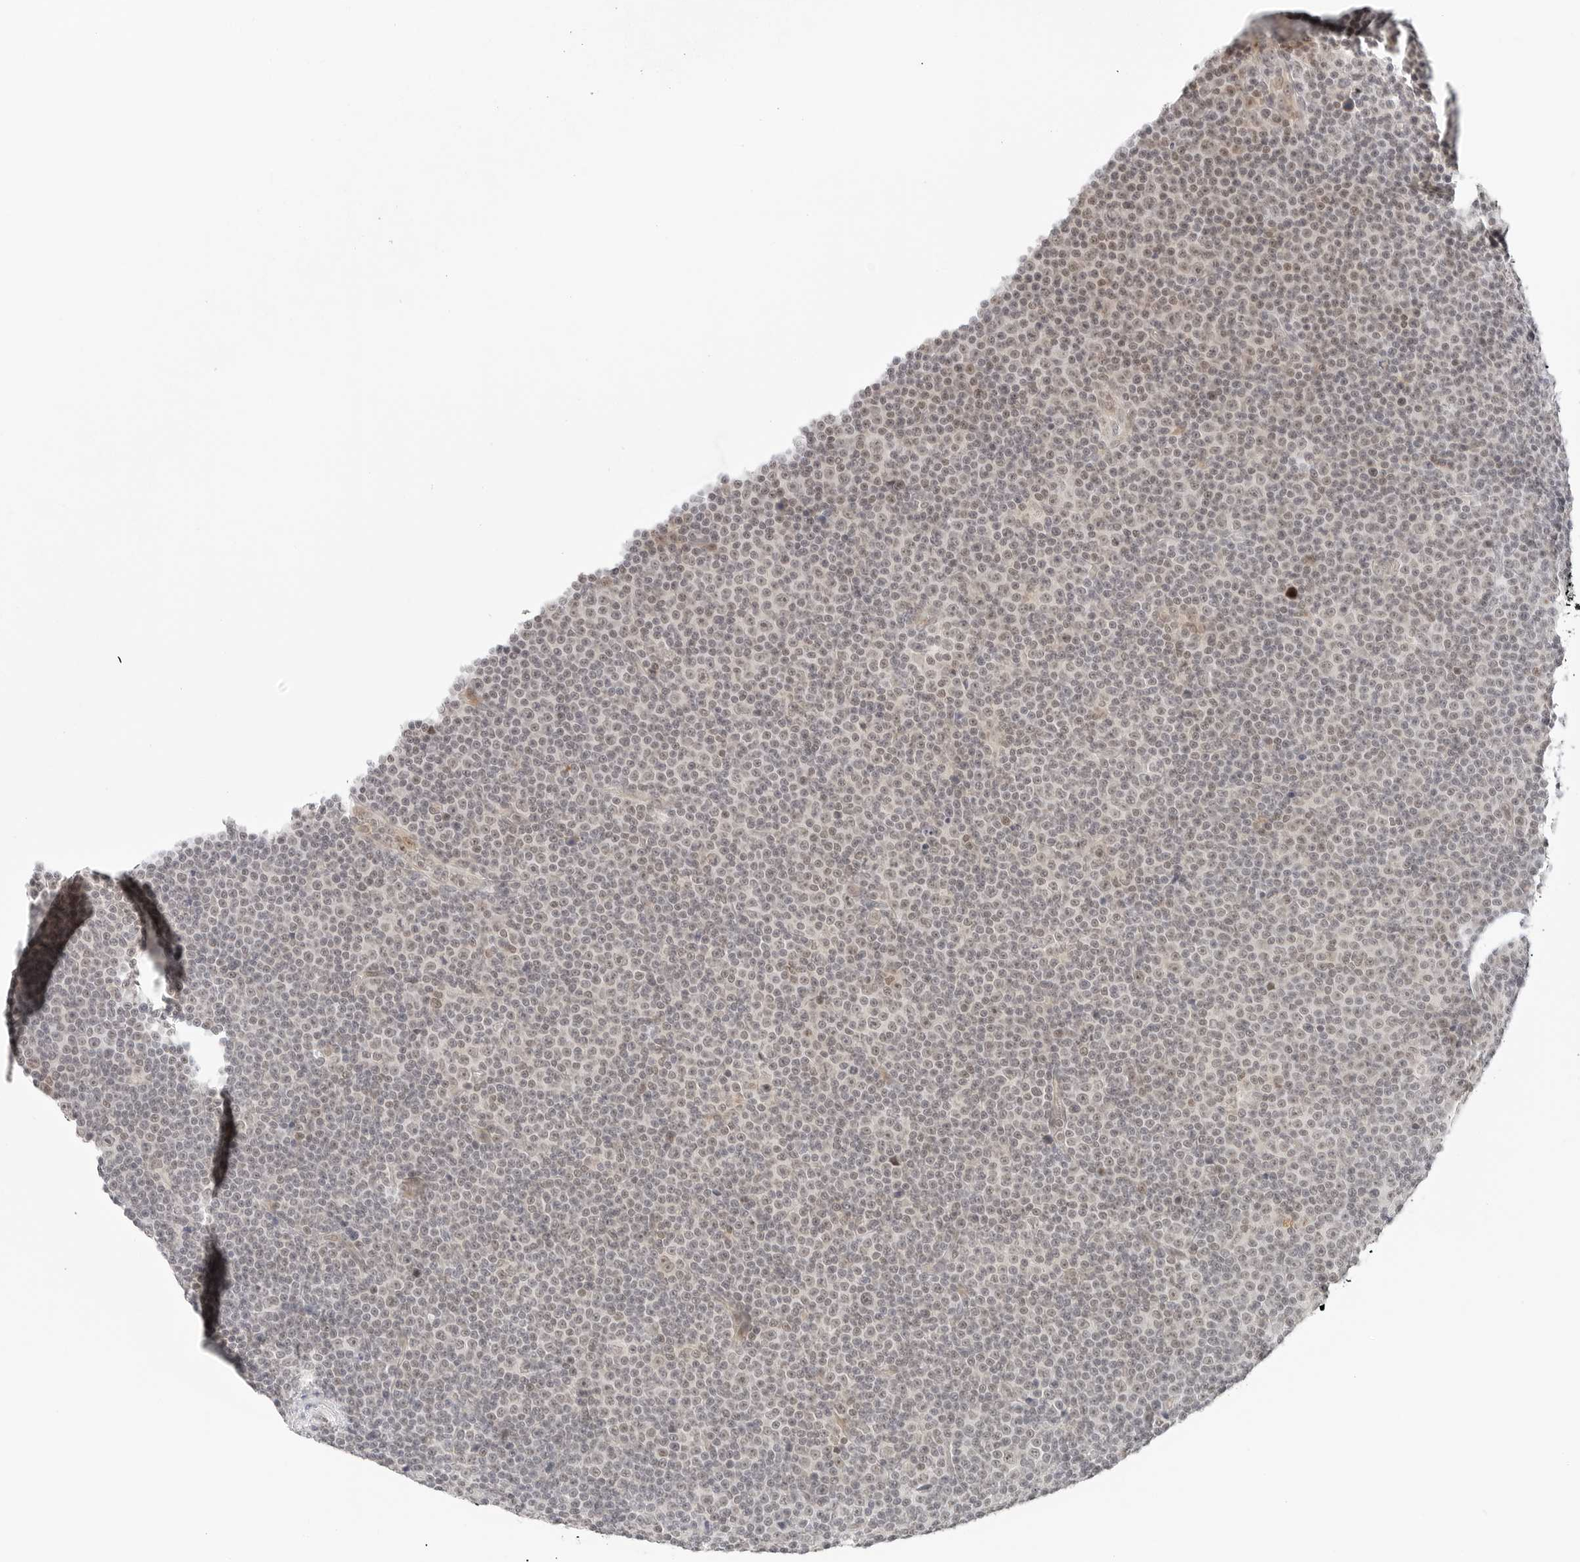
{"staining": {"intensity": "negative", "quantity": "none", "location": "none"}, "tissue": "lymphoma", "cell_type": "Tumor cells", "image_type": "cancer", "snomed": [{"axis": "morphology", "description": "Malignant lymphoma, non-Hodgkin's type, Low grade"}, {"axis": "topography", "description": "Lymph node"}], "caption": "The histopathology image reveals no significant staining in tumor cells of malignant lymphoma, non-Hodgkin's type (low-grade). The staining was performed using DAB (3,3'-diaminobenzidine) to visualize the protein expression in brown, while the nuclei were stained in blue with hematoxylin (Magnification: 20x).", "gene": "NEO1", "patient": {"sex": "female", "age": 67}}